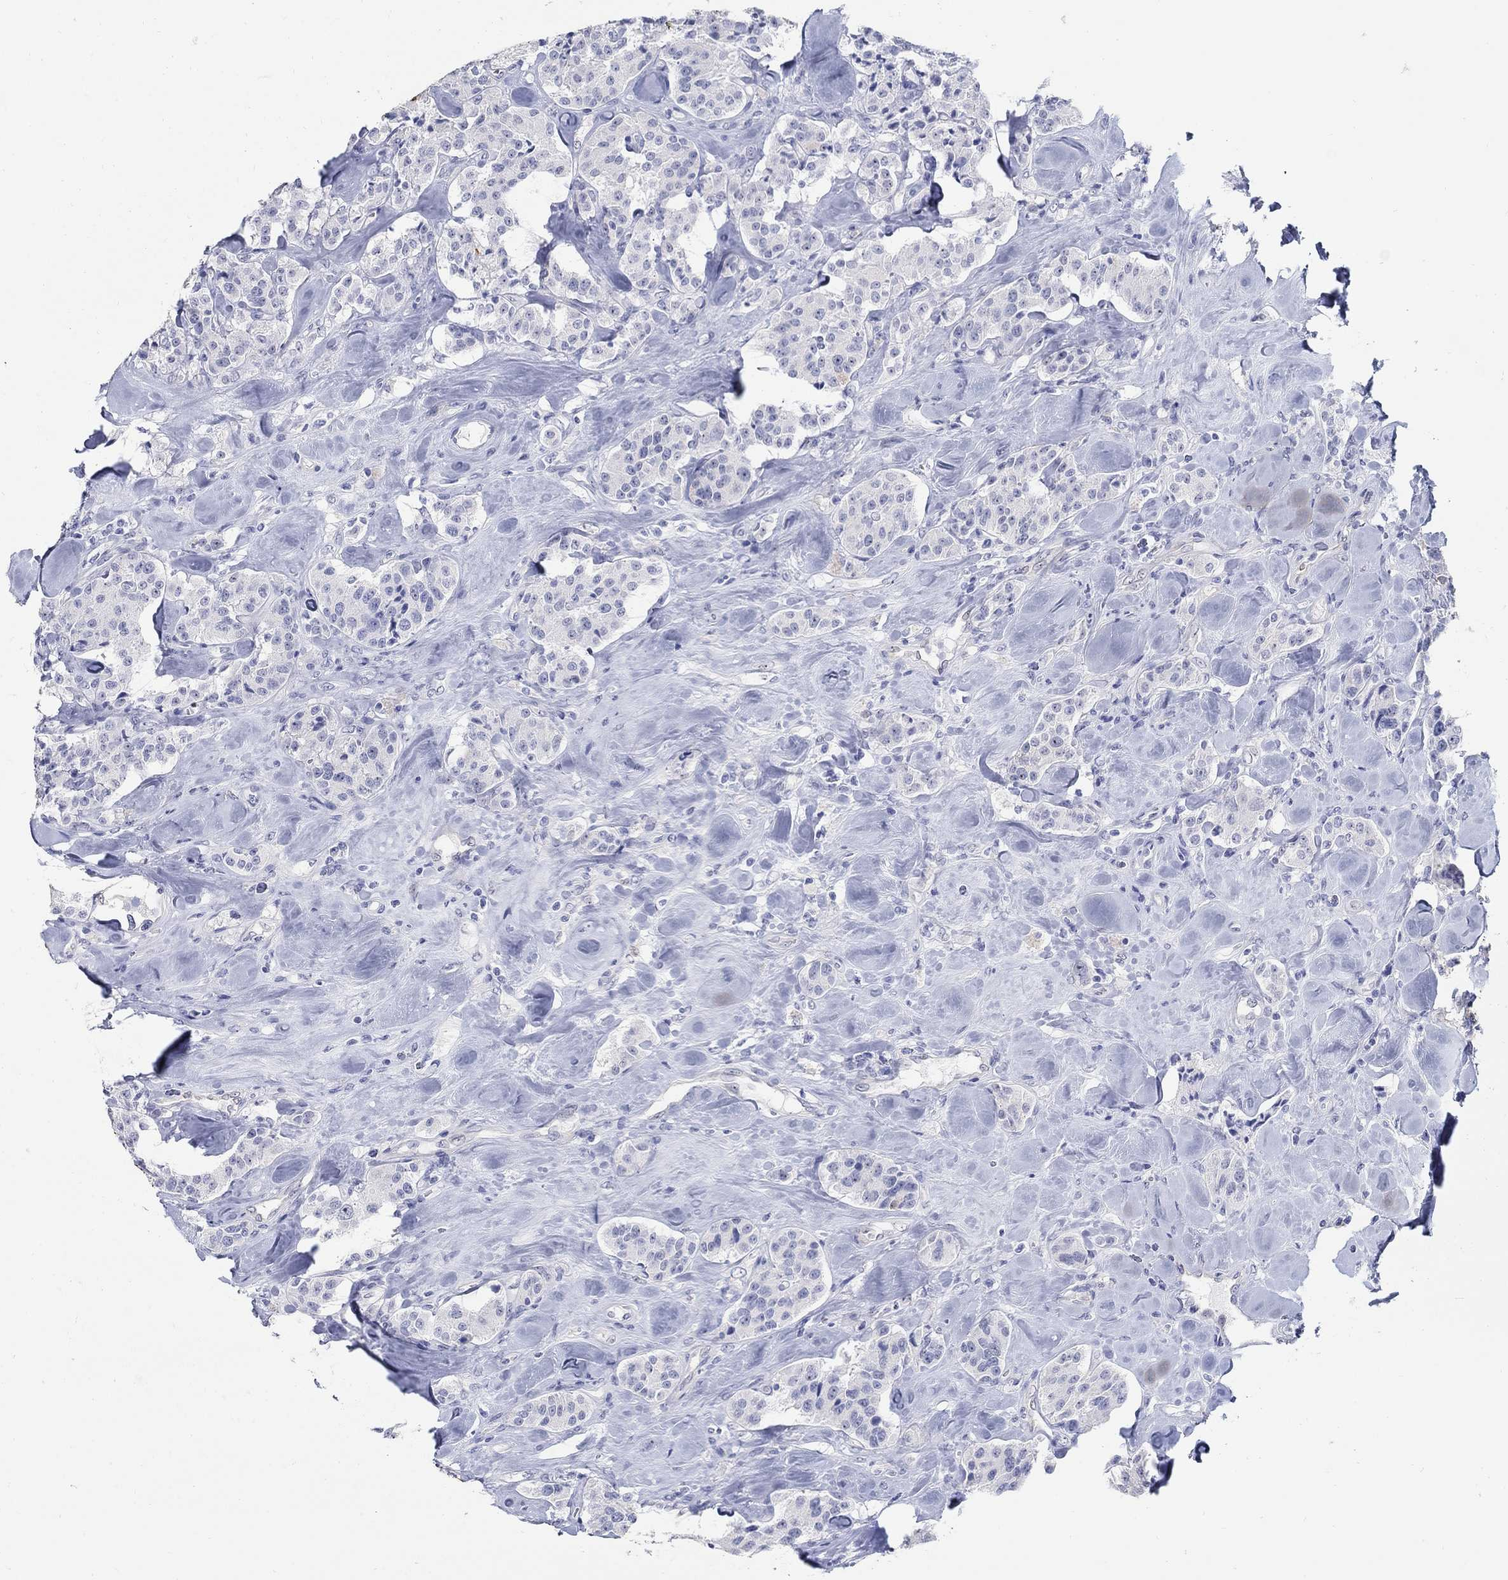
{"staining": {"intensity": "negative", "quantity": "none", "location": "none"}, "tissue": "carcinoid", "cell_type": "Tumor cells", "image_type": "cancer", "snomed": [{"axis": "morphology", "description": "Carcinoid, malignant, NOS"}, {"axis": "topography", "description": "Pancreas"}], "caption": "Protein analysis of carcinoid demonstrates no significant expression in tumor cells.", "gene": "AKR1C2", "patient": {"sex": "male", "age": 41}}